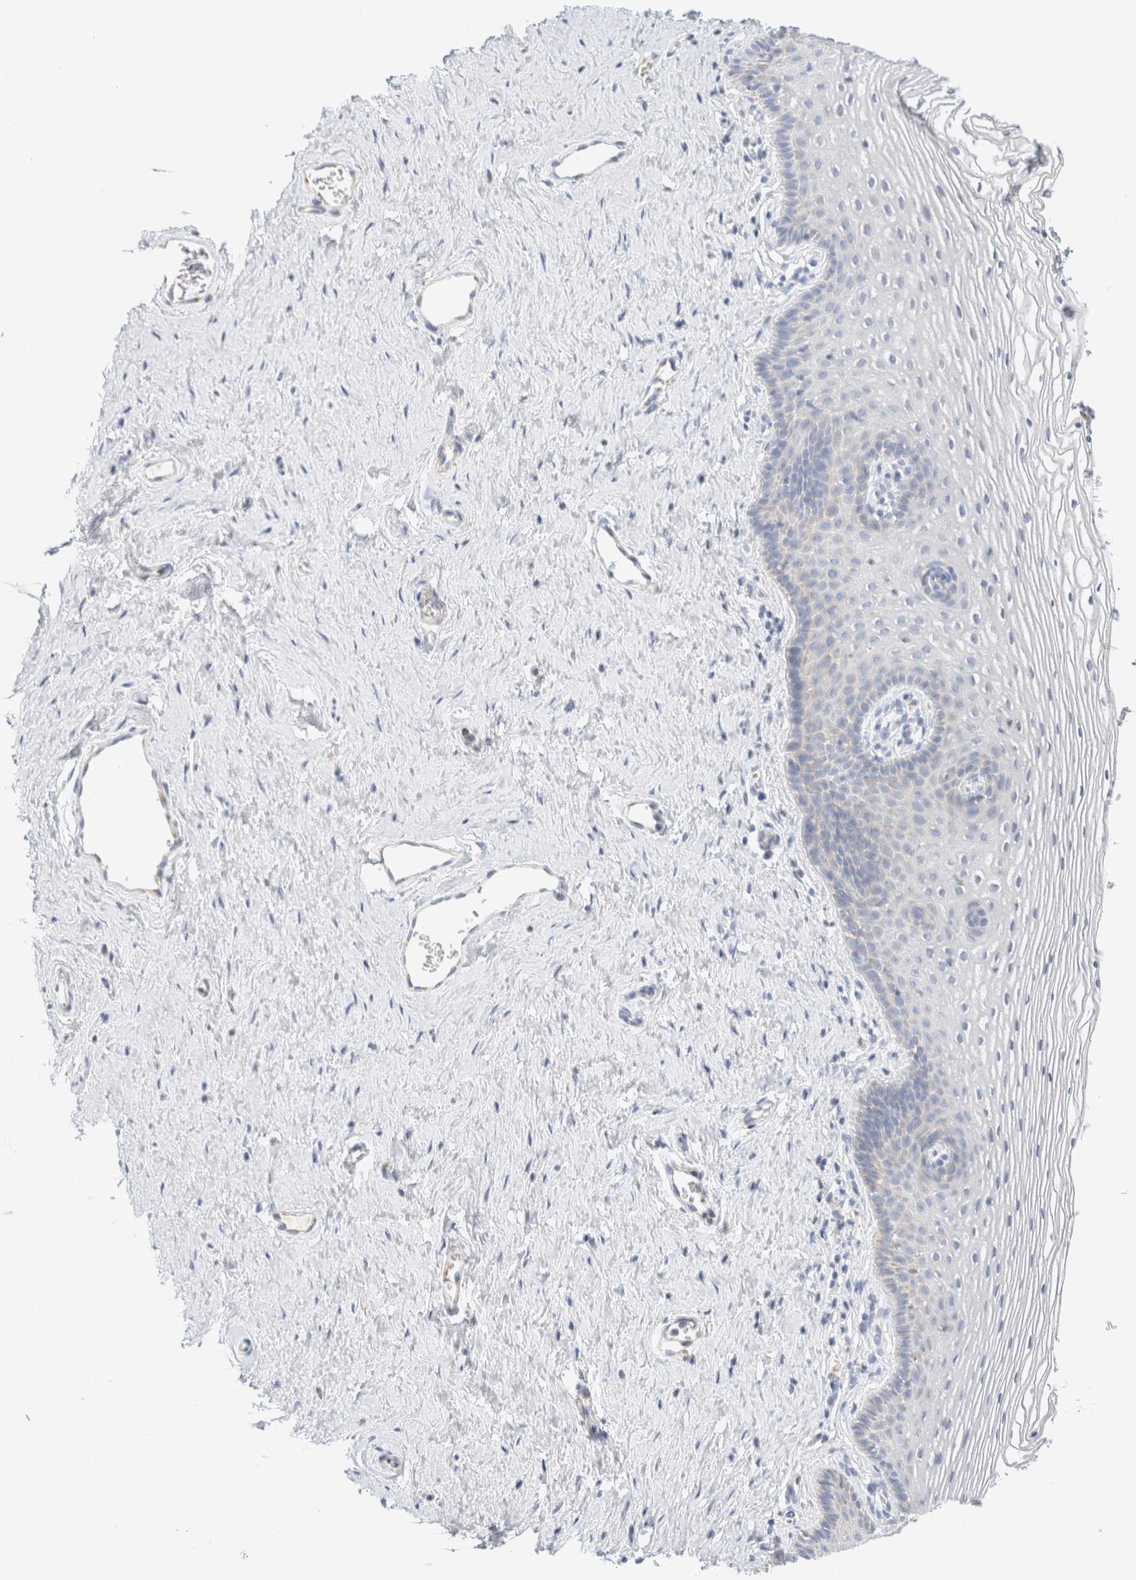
{"staining": {"intensity": "negative", "quantity": "none", "location": "none"}, "tissue": "vagina", "cell_type": "Squamous epithelial cells", "image_type": "normal", "snomed": [{"axis": "morphology", "description": "Normal tissue, NOS"}, {"axis": "topography", "description": "Vagina"}], "caption": "Vagina stained for a protein using immunohistochemistry (IHC) displays no staining squamous epithelial cells.", "gene": "HDHD3", "patient": {"sex": "female", "age": 32}}